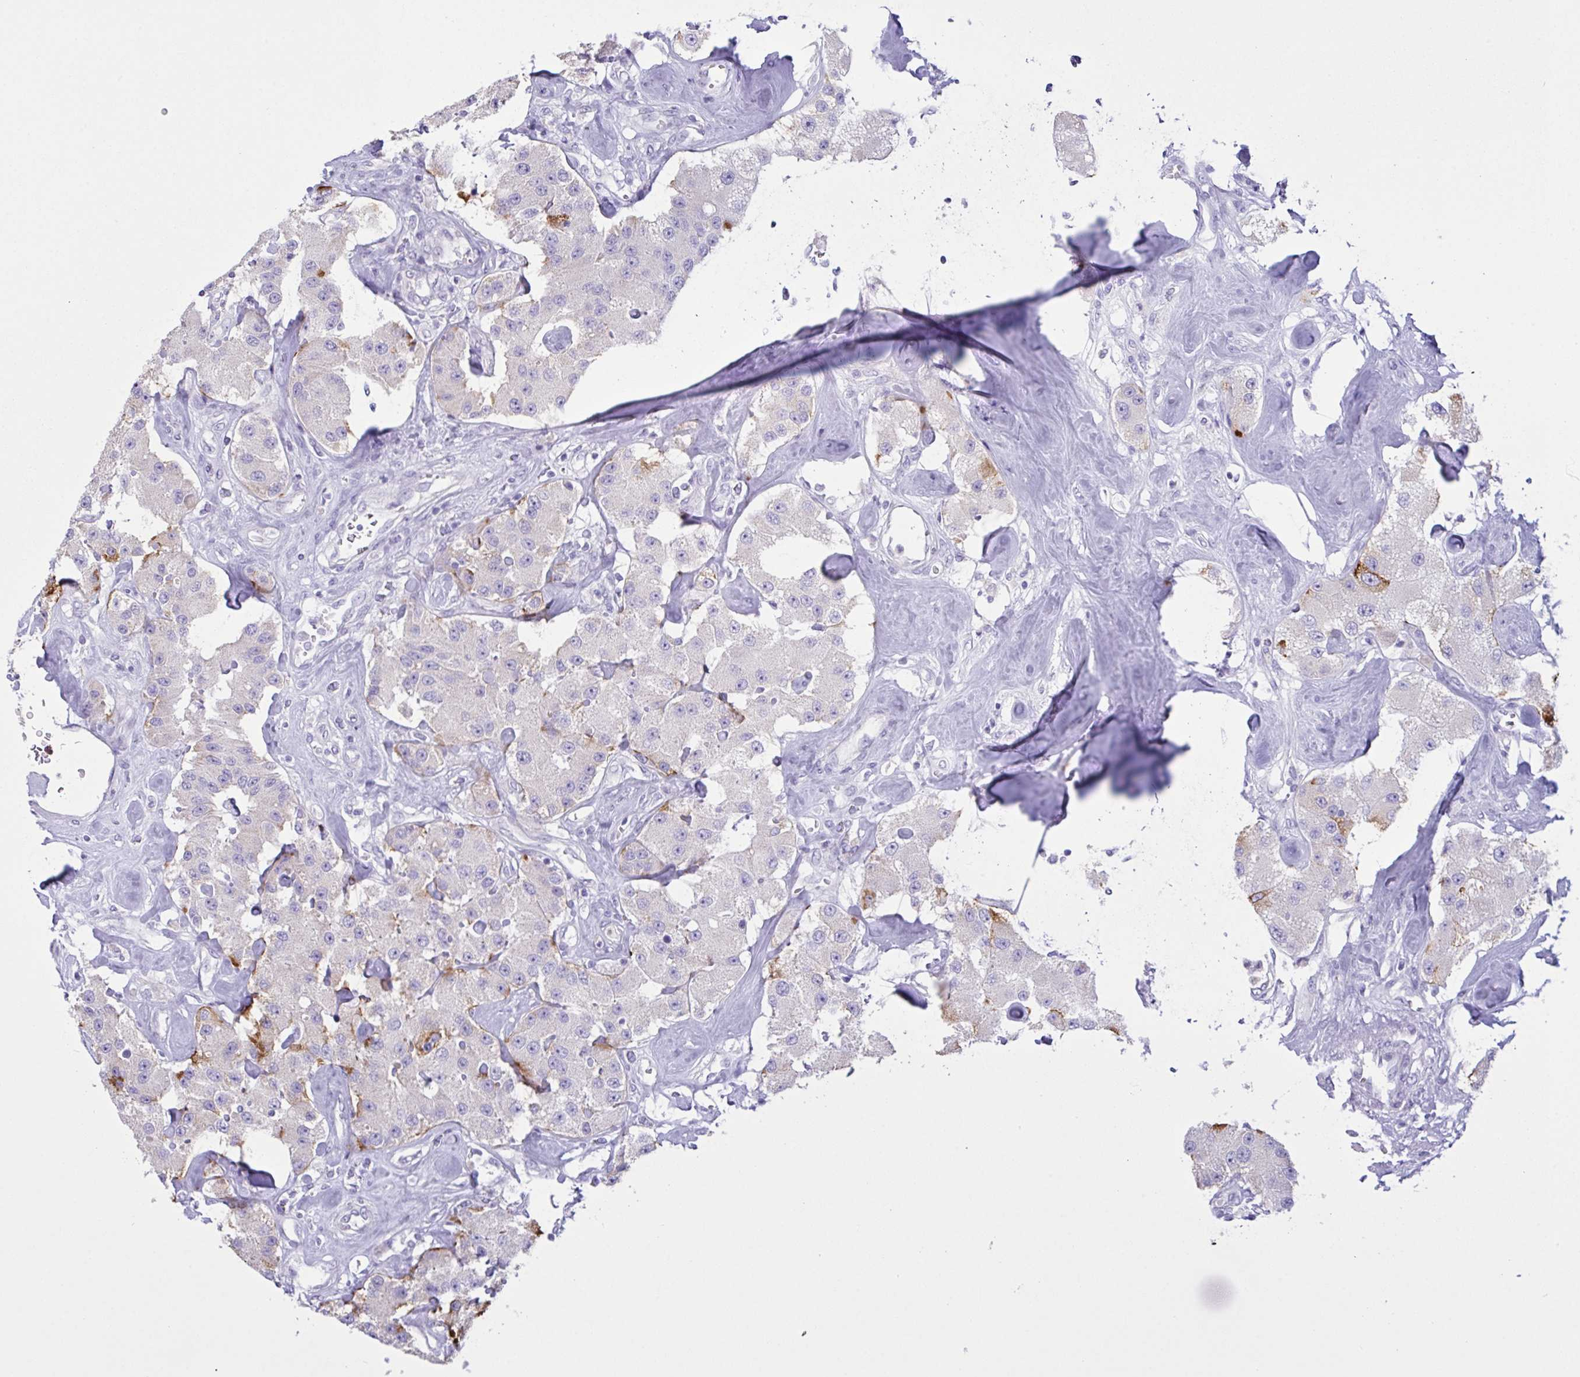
{"staining": {"intensity": "moderate", "quantity": "<25%", "location": "cytoplasmic/membranous"}, "tissue": "carcinoid", "cell_type": "Tumor cells", "image_type": "cancer", "snomed": [{"axis": "morphology", "description": "Carcinoid, malignant, NOS"}, {"axis": "topography", "description": "Pancreas"}], "caption": "This is an image of immunohistochemistry (IHC) staining of carcinoid, which shows moderate staining in the cytoplasmic/membranous of tumor cells.", "gene": "CST11", "patient": {"sex": "male", "age": 41}}